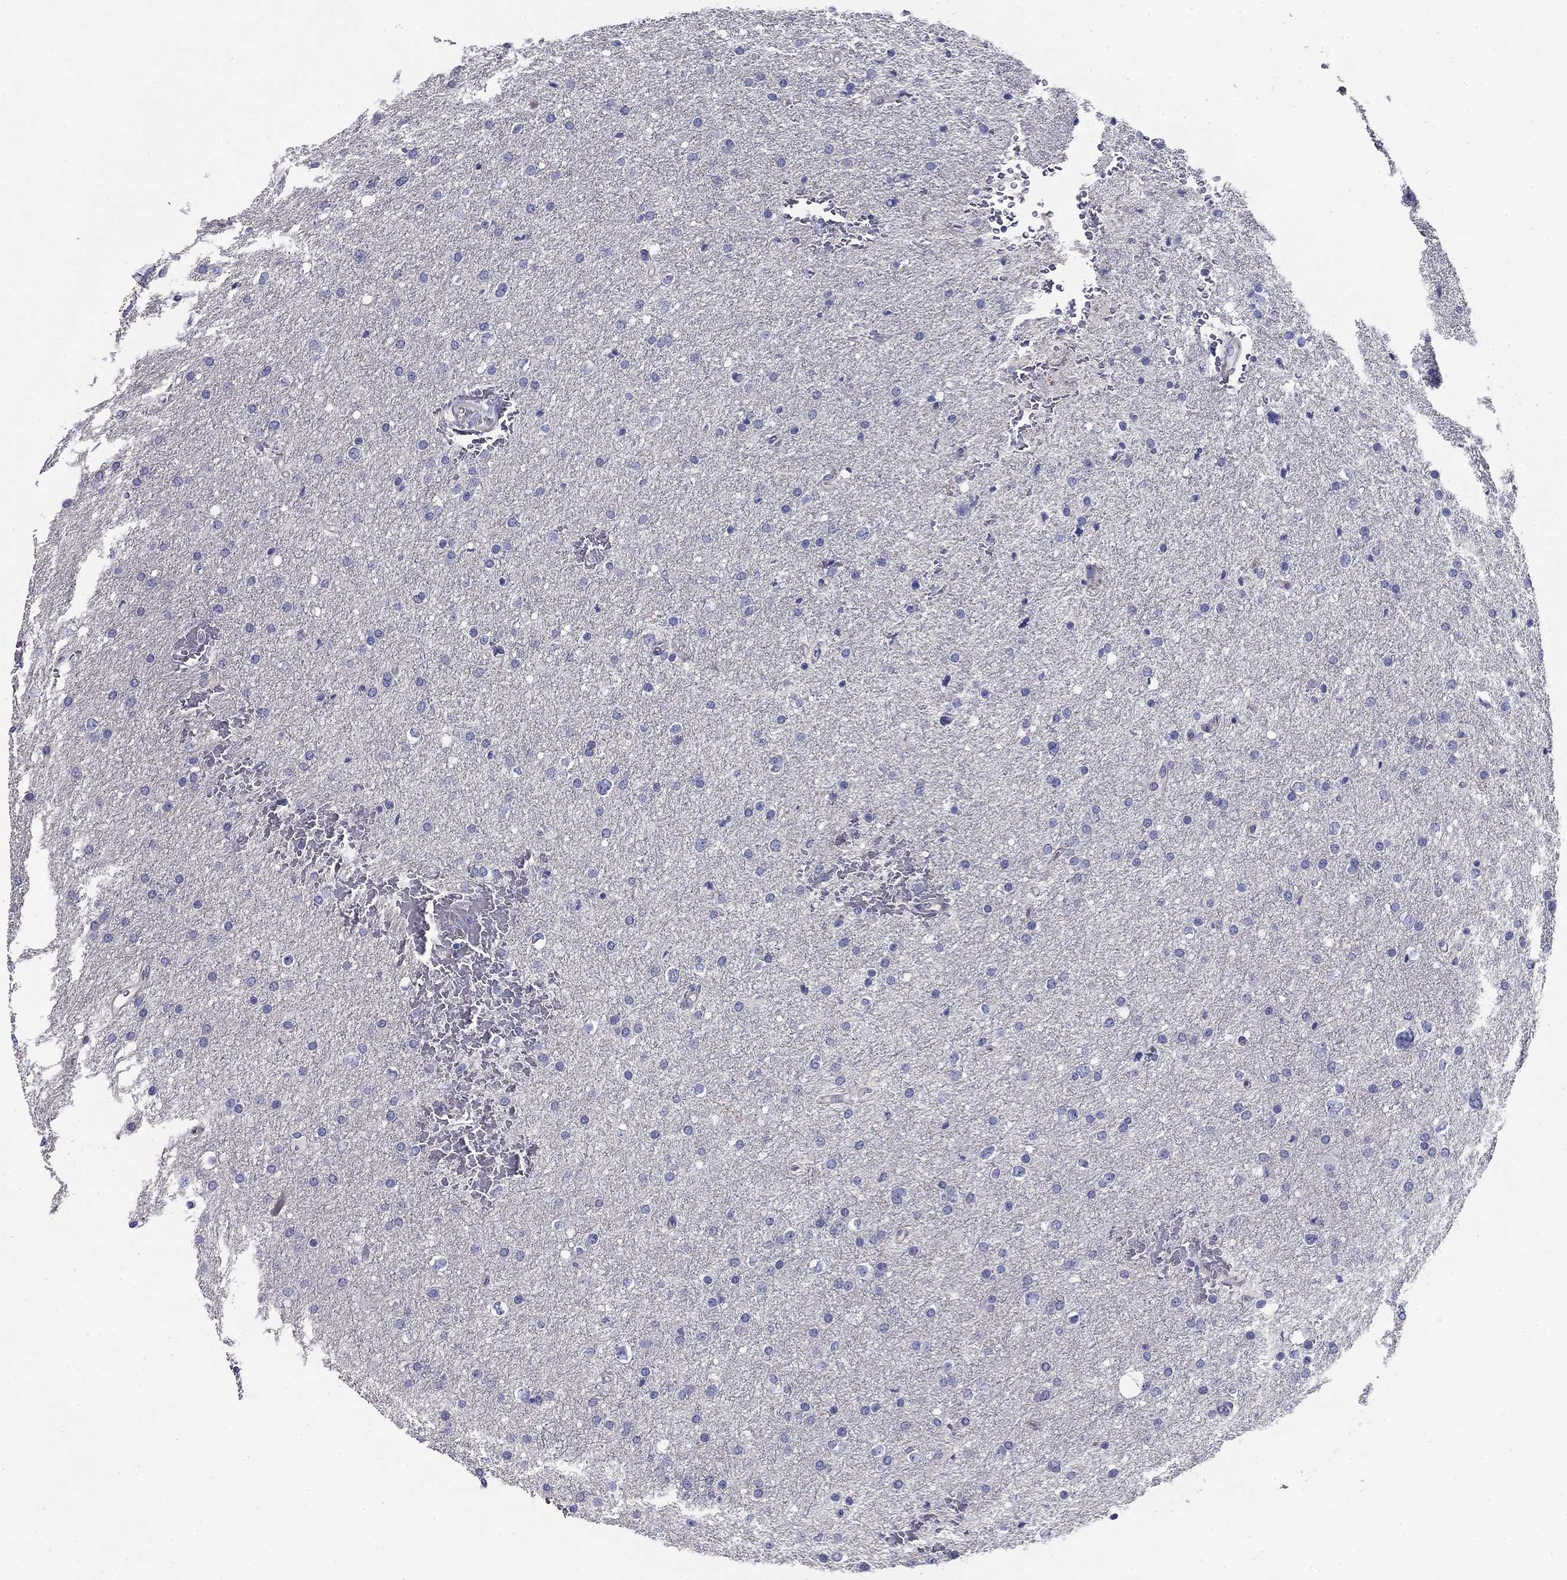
{"staining": {"intensity": "negative", "quantity": "none", "location": "none"}, "tissue": "glioma", "cell_type": "Tumor cells", "image_type": "cancer", "snomed": [{"axis": "morphology", "description": "Glioma, malignant, Low grade"}, {"axis": "topography", "description": "Brain"}], "caption": "Immunohistochemistry micrograph of neoplastic tissue: human glioma stained with DAB demonstrates no significant protein positivity in tumor cells.", "gene": "CPLX4", "patient": {"sex": "female", "age": 37}}